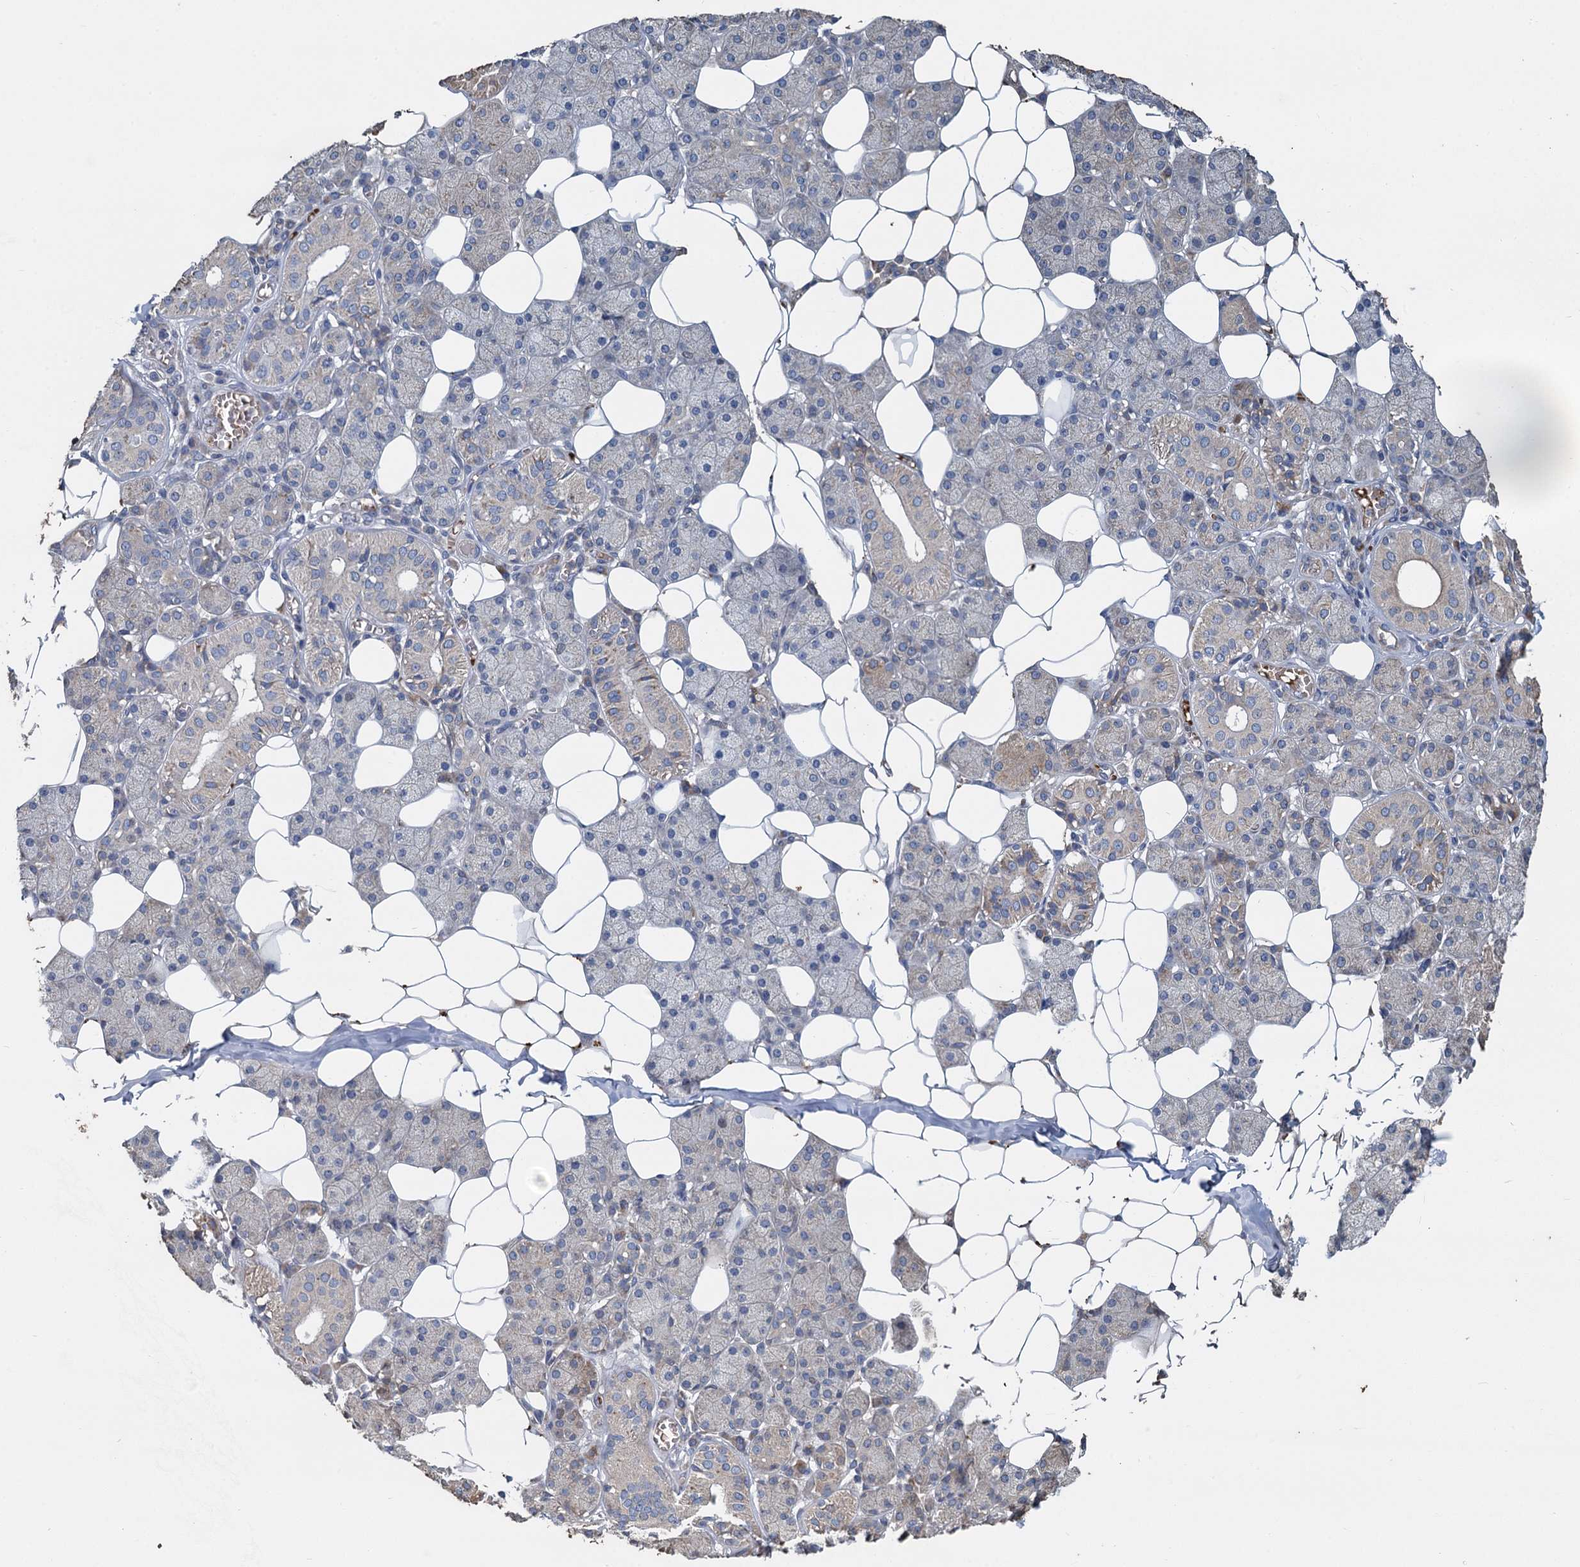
{"staining": {"intensity": "negative", "quantity": "none", "location": "none"}, "tissue": "salivary gland", "cell_type": "Glandular cells", "image_type": "normal", "snomed": [{"axis": "morphology", "description": "Normal tissue, NOS"}, {"axis": "topography", "description": "Salivary gland"}], "caption": "This image is of benign salivary gland stained with IHC to label a protein in brown with the nuclei are counter-stained blue. There is no staining in glandular cells.", "gene": "TCTN2", "patient": {"sex": "female", "age": 33}}